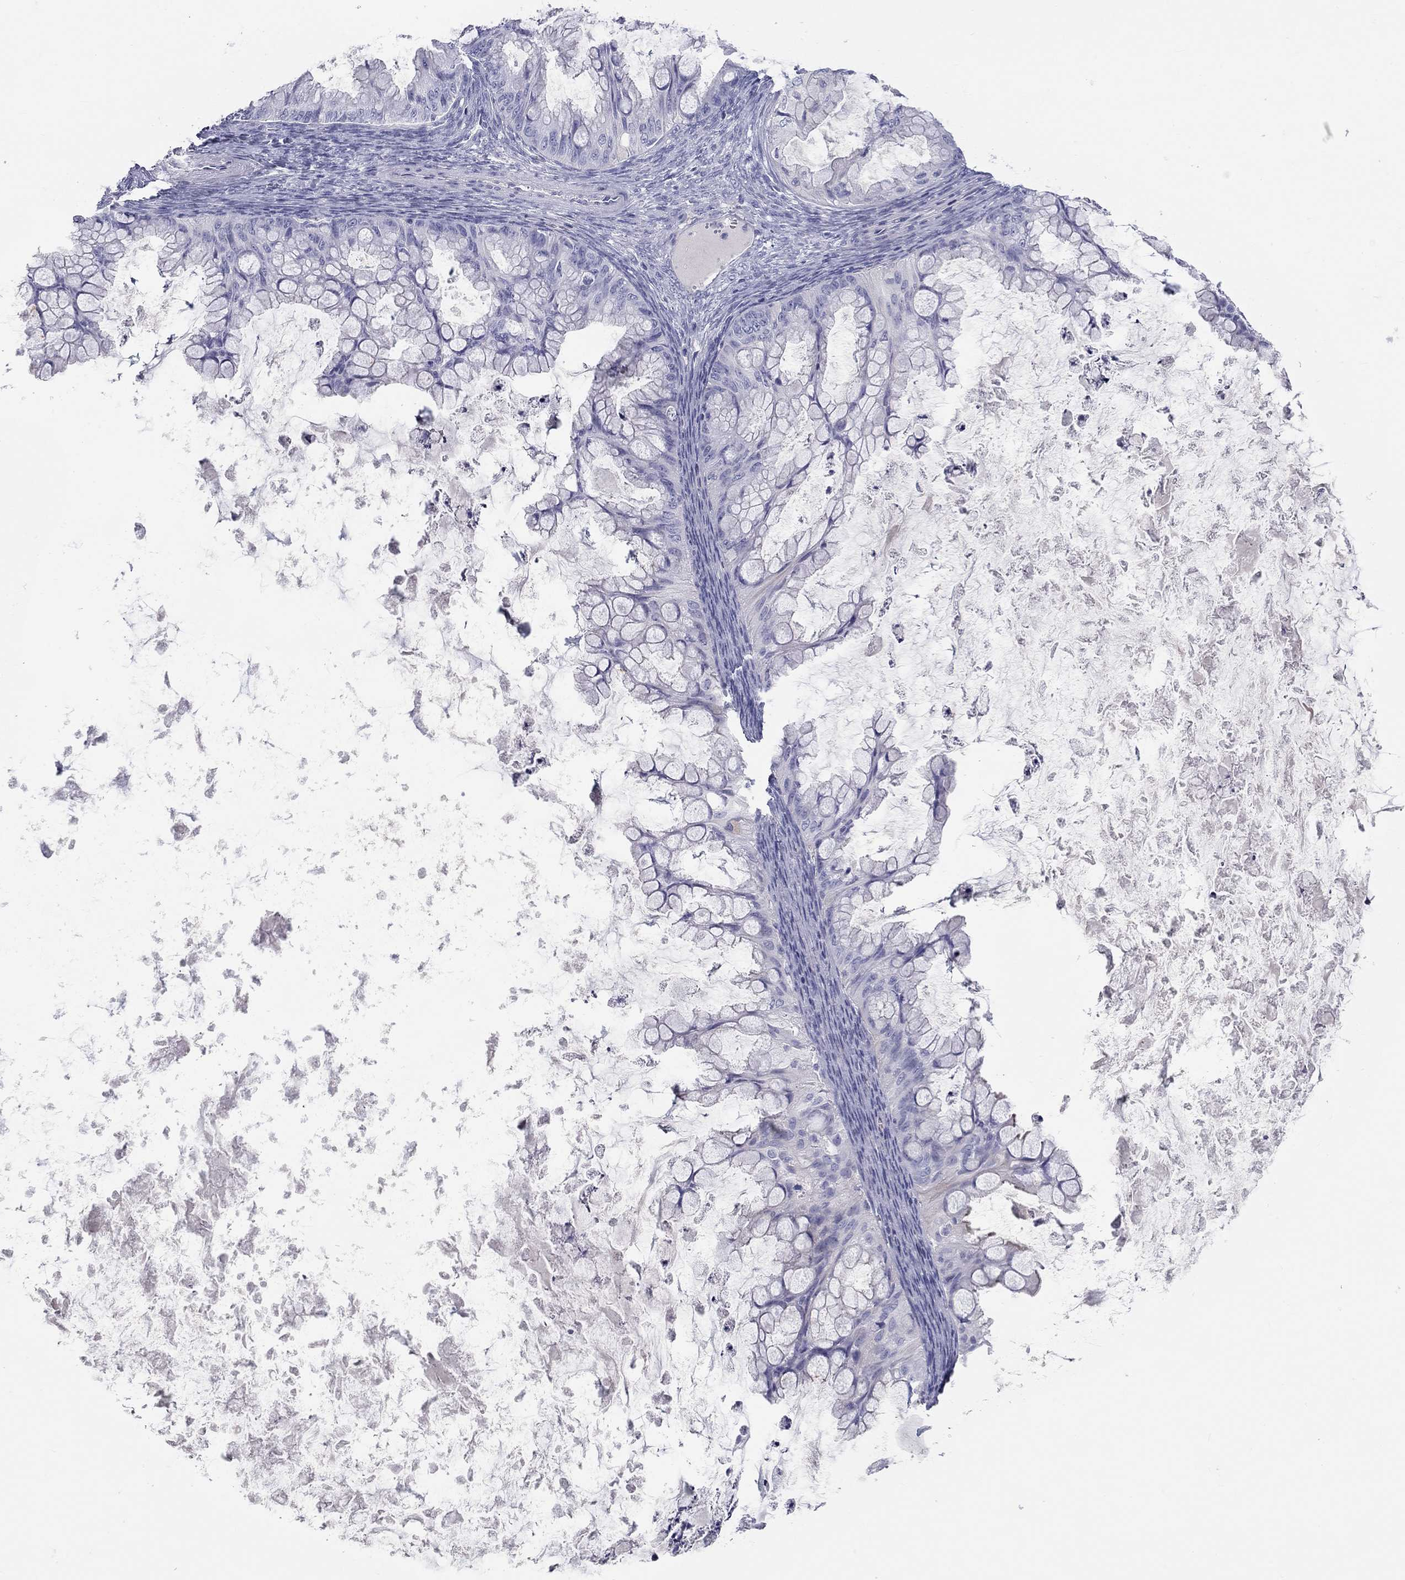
{"staining": {"intensity": "negative", "quantity": "none", "location": "none"}, "tissue": "ovarian cancer", "cell_type": "Tumor cells", "image_type": "cancer", "snomed": [{"axis": "morphology", "description": "Cystadenocarcinoma, mucinous, NOS"}, {"axis": "topography", "description": "Ovary"}], "caption": "This is an immunohistochemistry image of mucinous cystadenocarcinoma (ovarian). There is no staining in tumor cells.", "gene": "ST7L", "patient": {"sex": "female", "age": 35}}